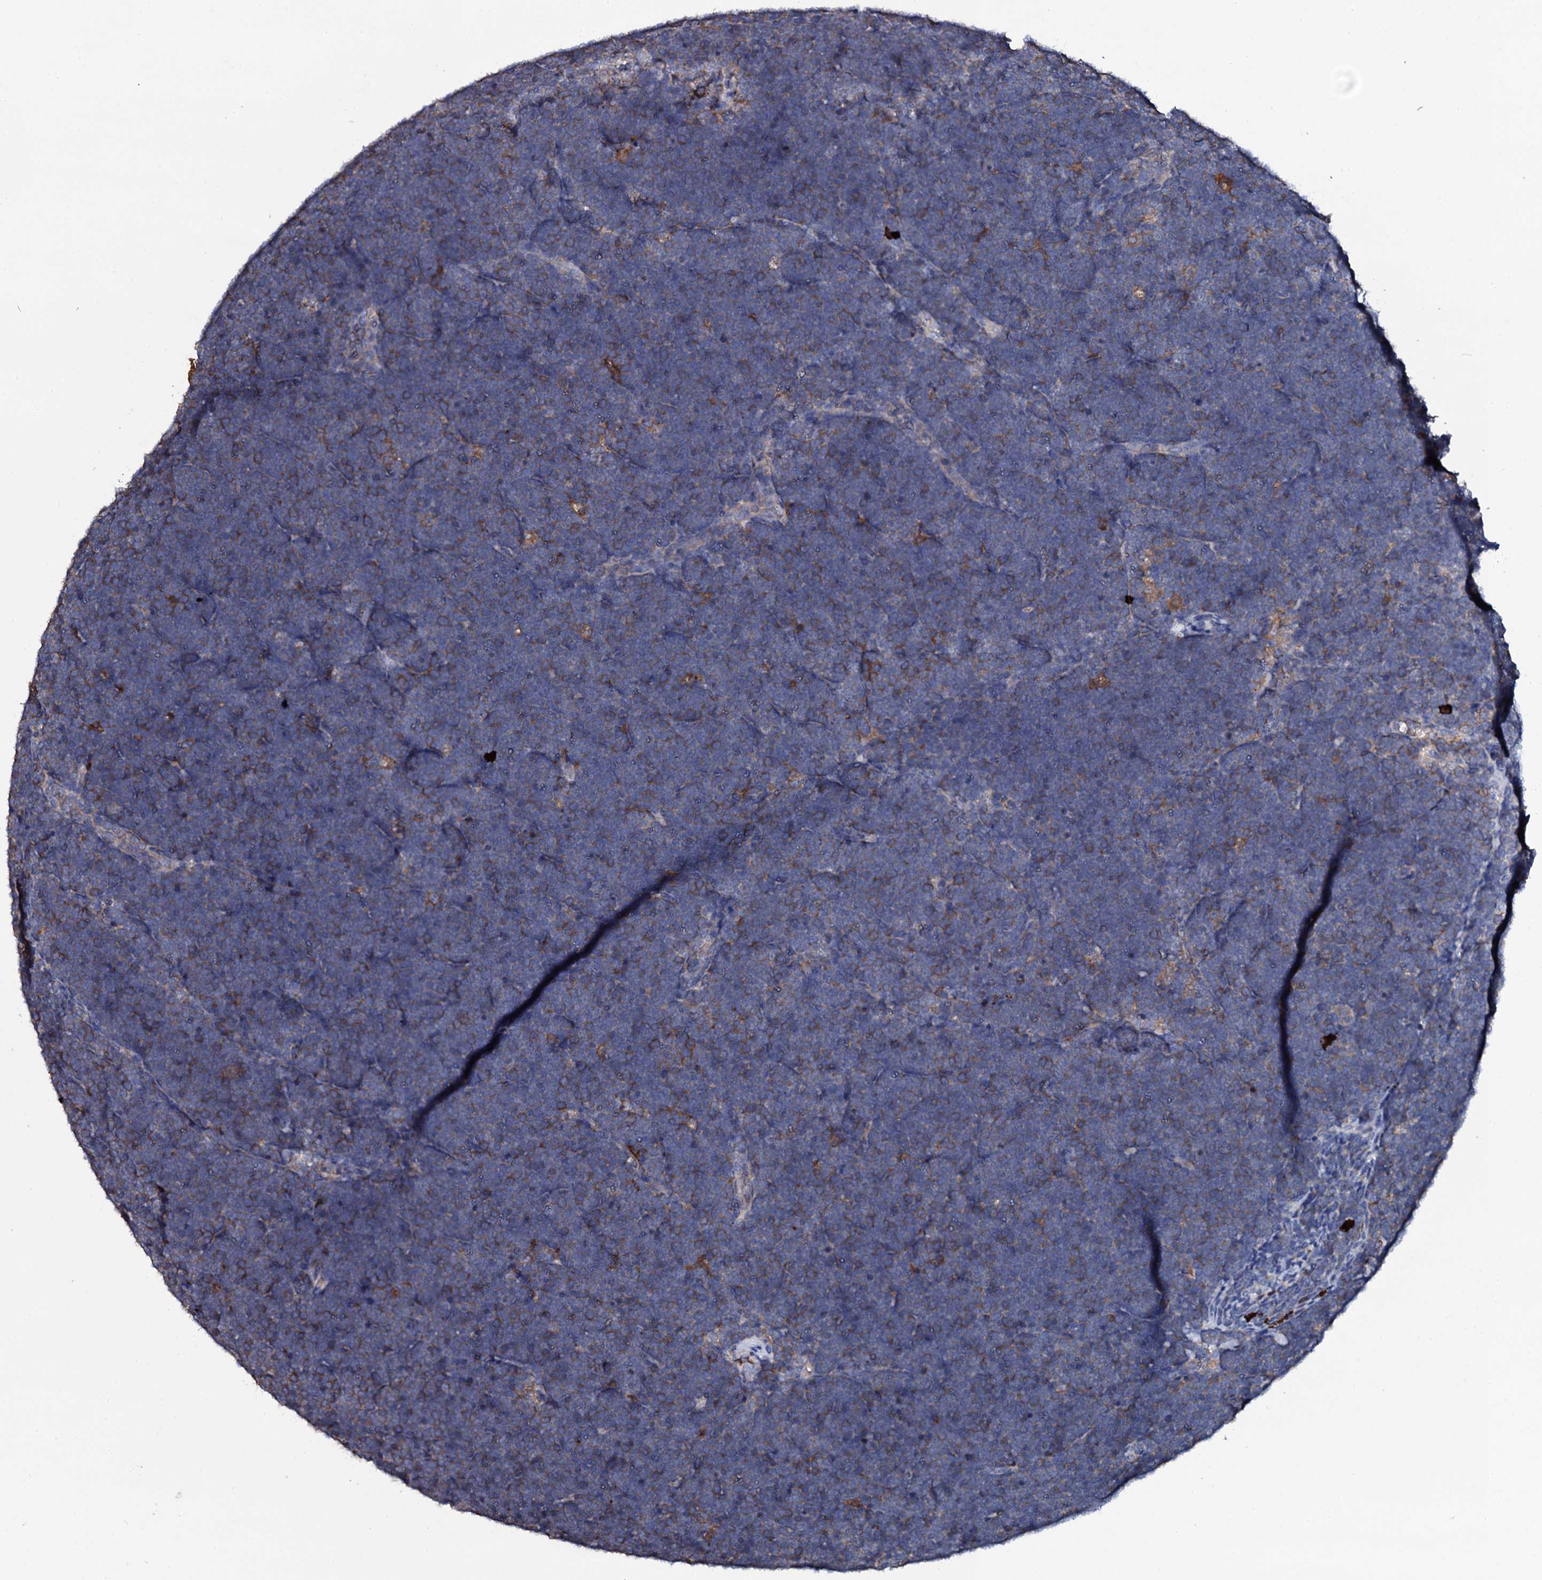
{"staining": {"intensity": "weak", "quantity": "<25%", "location": "cytoplasmic/membranous"}, "tissue": "lymphoma", "cell_type": "Tumor cells", "image_type": "cancer", "snomed": [{"axis": "morphology", "description": "Malignant lymphoma, non-Hodgkin's type, High grade"}, {"axis": "topography", "description": "Lymph node"}], "caption": "An immunohistochemistry image of high-grade malignant lymphoma, non-Hodgkin's type is shown. There is no staining in tumor cells of high-grade malignant lymphoma, non-Hodgkin's type.", "gene": "TCAF2", "patient": {"sex": "male", "age": 13}}